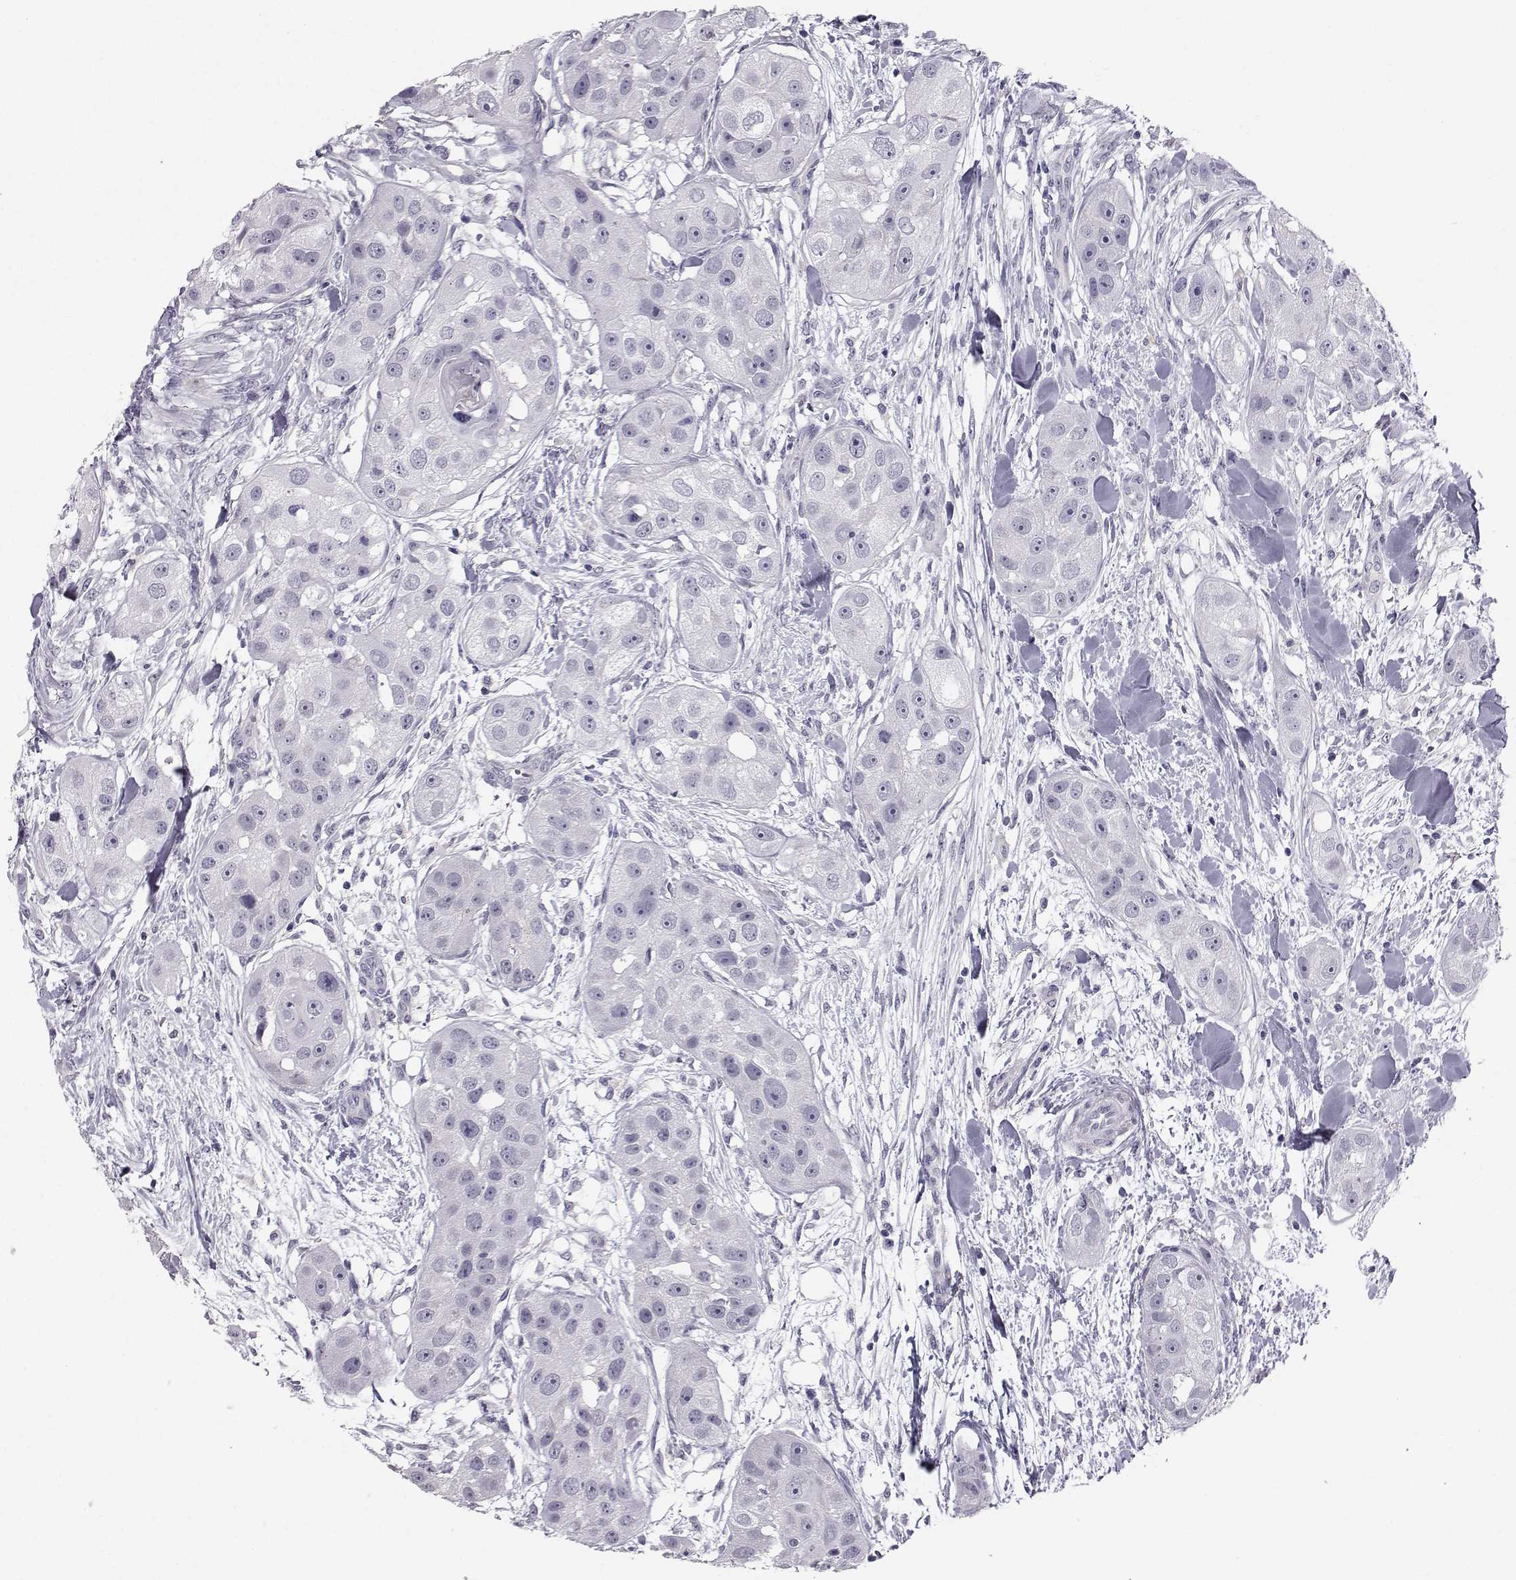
{"staining": {"intensity": "negative", "quantity": "none", "location": "none"}, "tissue": "head and neck cancer", "cell_type": "Tumor cells", "image_type": "cancer", "snomed": [{"axis": "morphology", "description": "Squamous cell carcinoma, NOS"}, {"axis": "topography", "description": "Head-Neck"}], "caption": "High power microscopy image of an immunohistochemistry micrograph of head and neck squamous cell carcinoma, revealing no significant positivity in tumor cells.", "gene": "SPDYE4", "patient": {"sex": "male", "age": 51}}